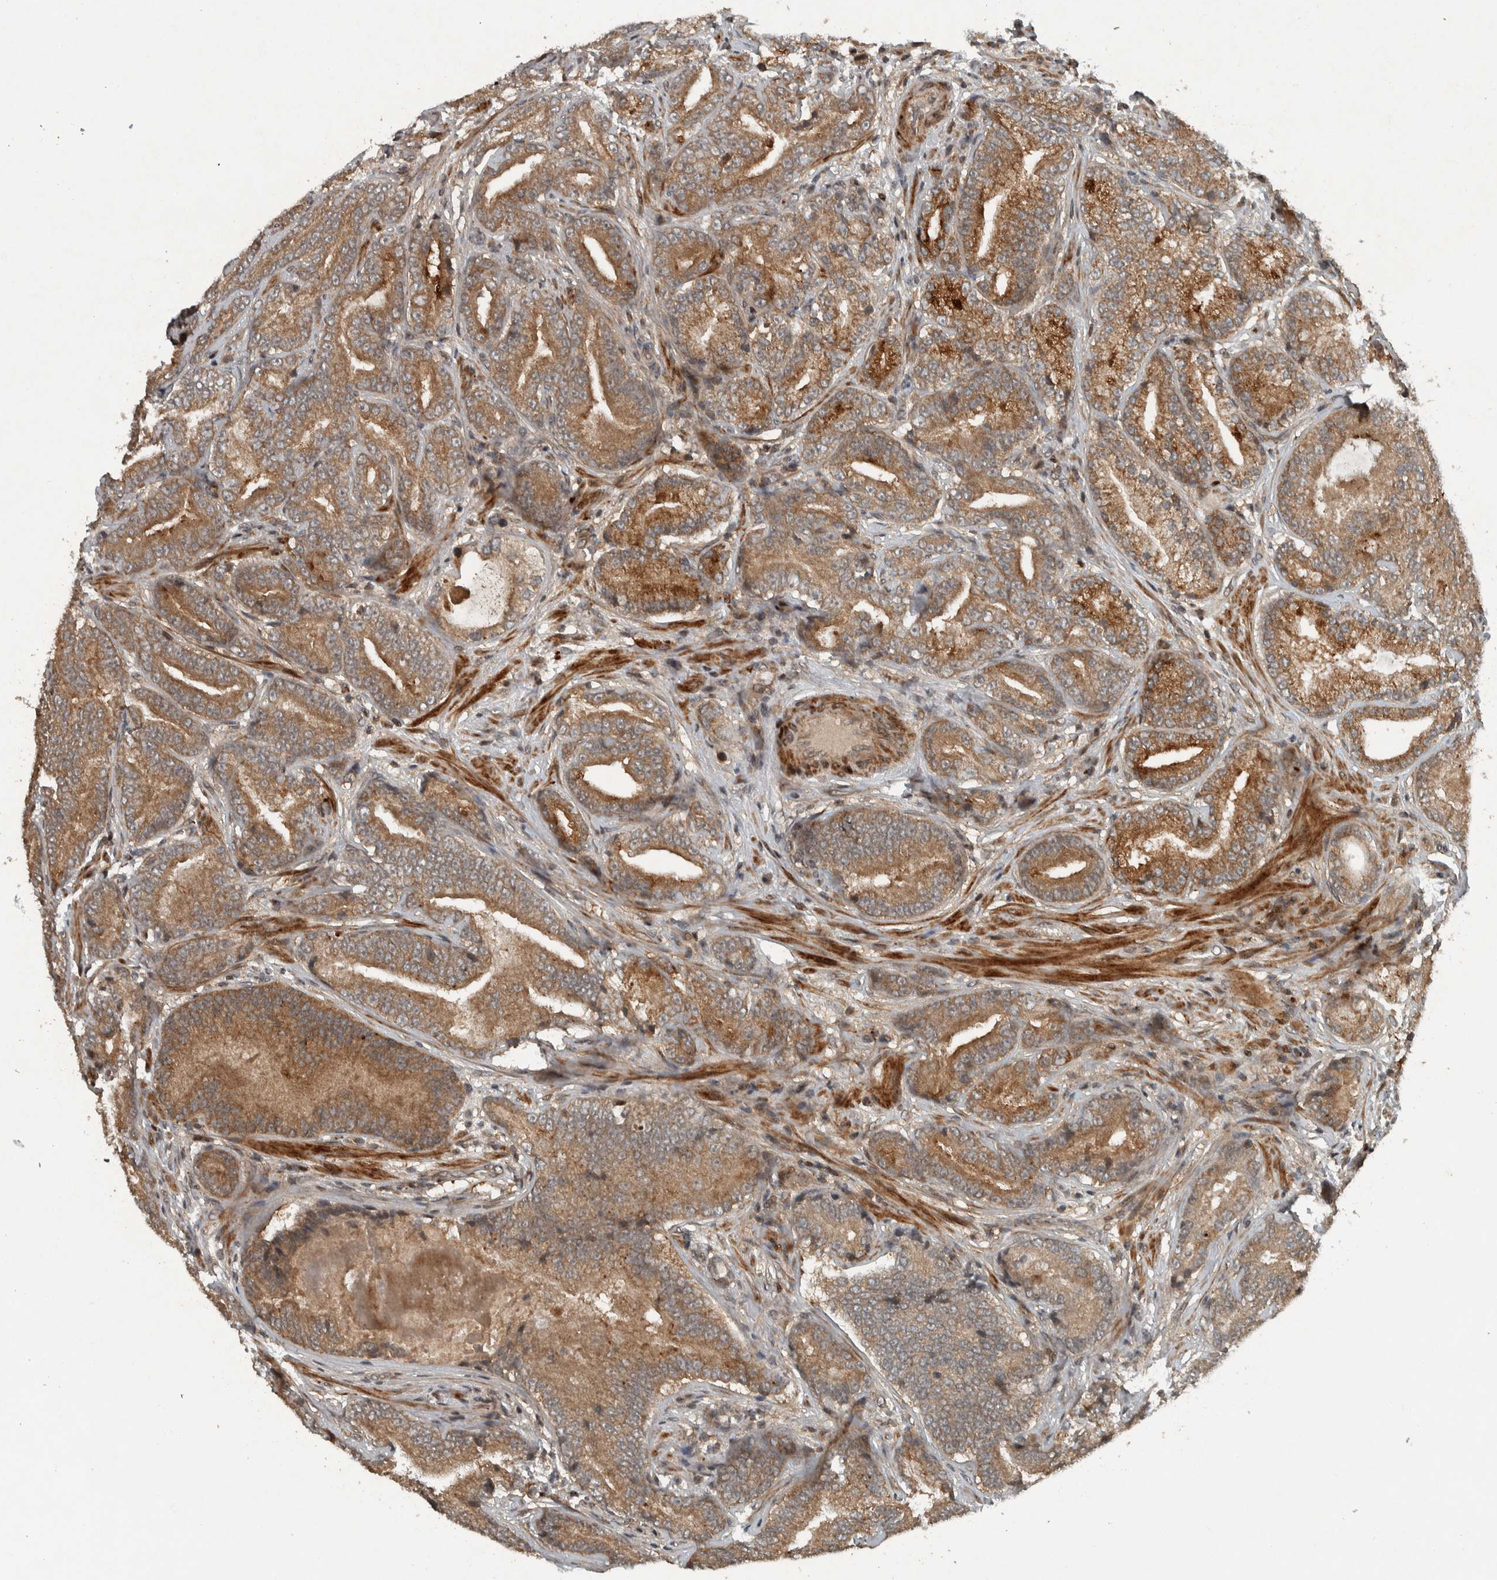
{"staining": {"intensity": "moderate", "quantity": ">75%", "location": "cytoplasmic/membranous"}, "tissue": "prostate cancer", "cell_type": "Tumor cells", "image_type": "cancer", "snomed": [{"axis": "morphology", "description": "Adenocarcinoma, High grade"}, {"axis": "topography", "description": "Prostate"}], "caption": "This is an image of IHC staining of prostate high-grade adenocarcinoma, which shows moderate staining in the cytoplasmic/membranous of tumor cells.", "gene": "KIFAP3", "patient": {"sex": "male", "age": 55}}